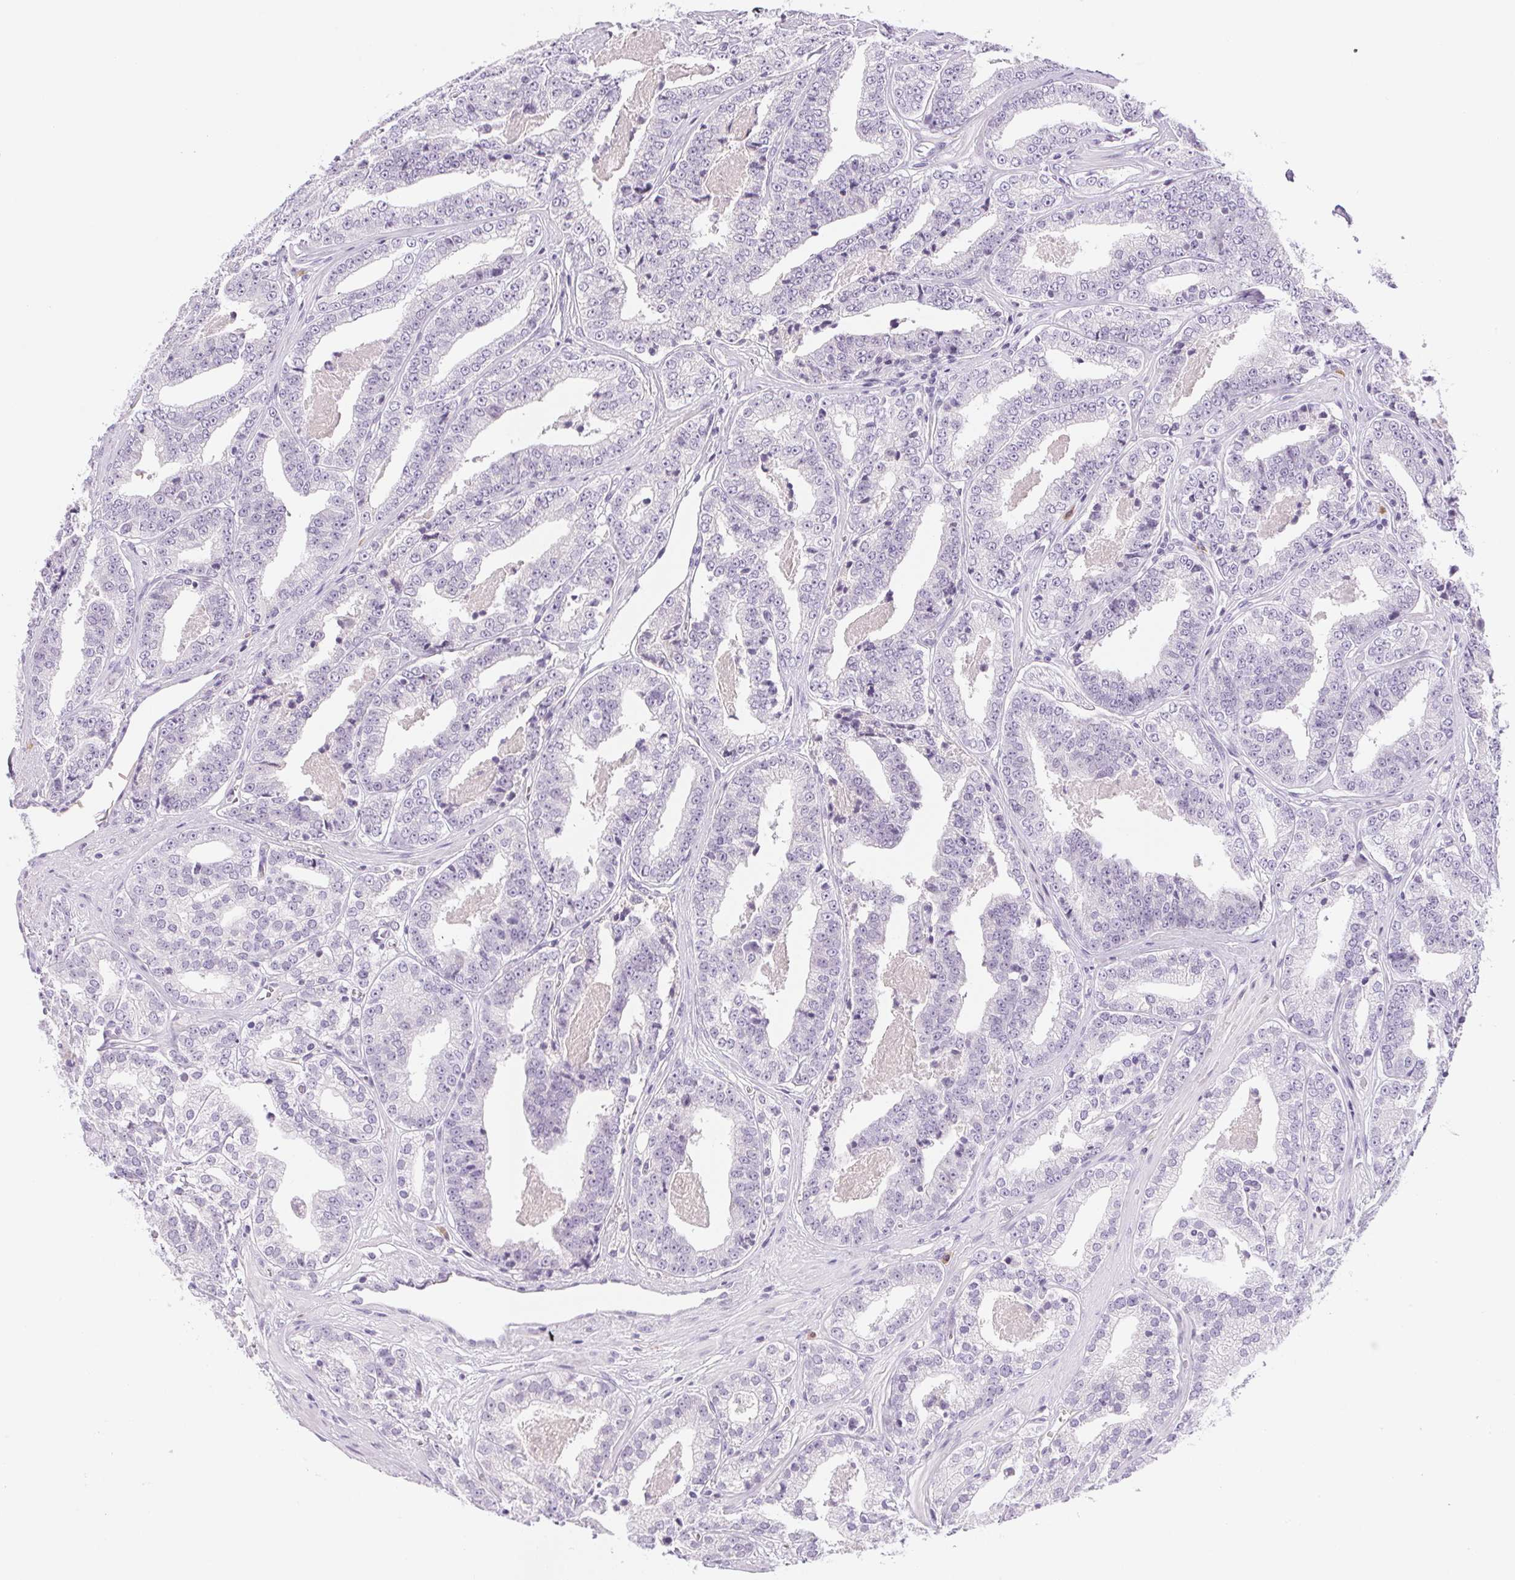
{"staining": {"intensity": "negative", "quantity": "none", "location": "none"}, "tissue": "prostate cancer", "cell_type": "Tumor cells", "image_type": "cancer", "snomed": [{"axis": "morphology", "description": "Adenocarcinoma, Low grade"}, {"axis": "topography", "description": "Prostate"}], "caption": "A high-resolution micrograph shows immunohistochemistry (IHC) staining of prostate cancer, which reveals no significant expression in tumor cells.", "gene": "IFIT1B", "patient": {"sex": "male", "age": 60}}